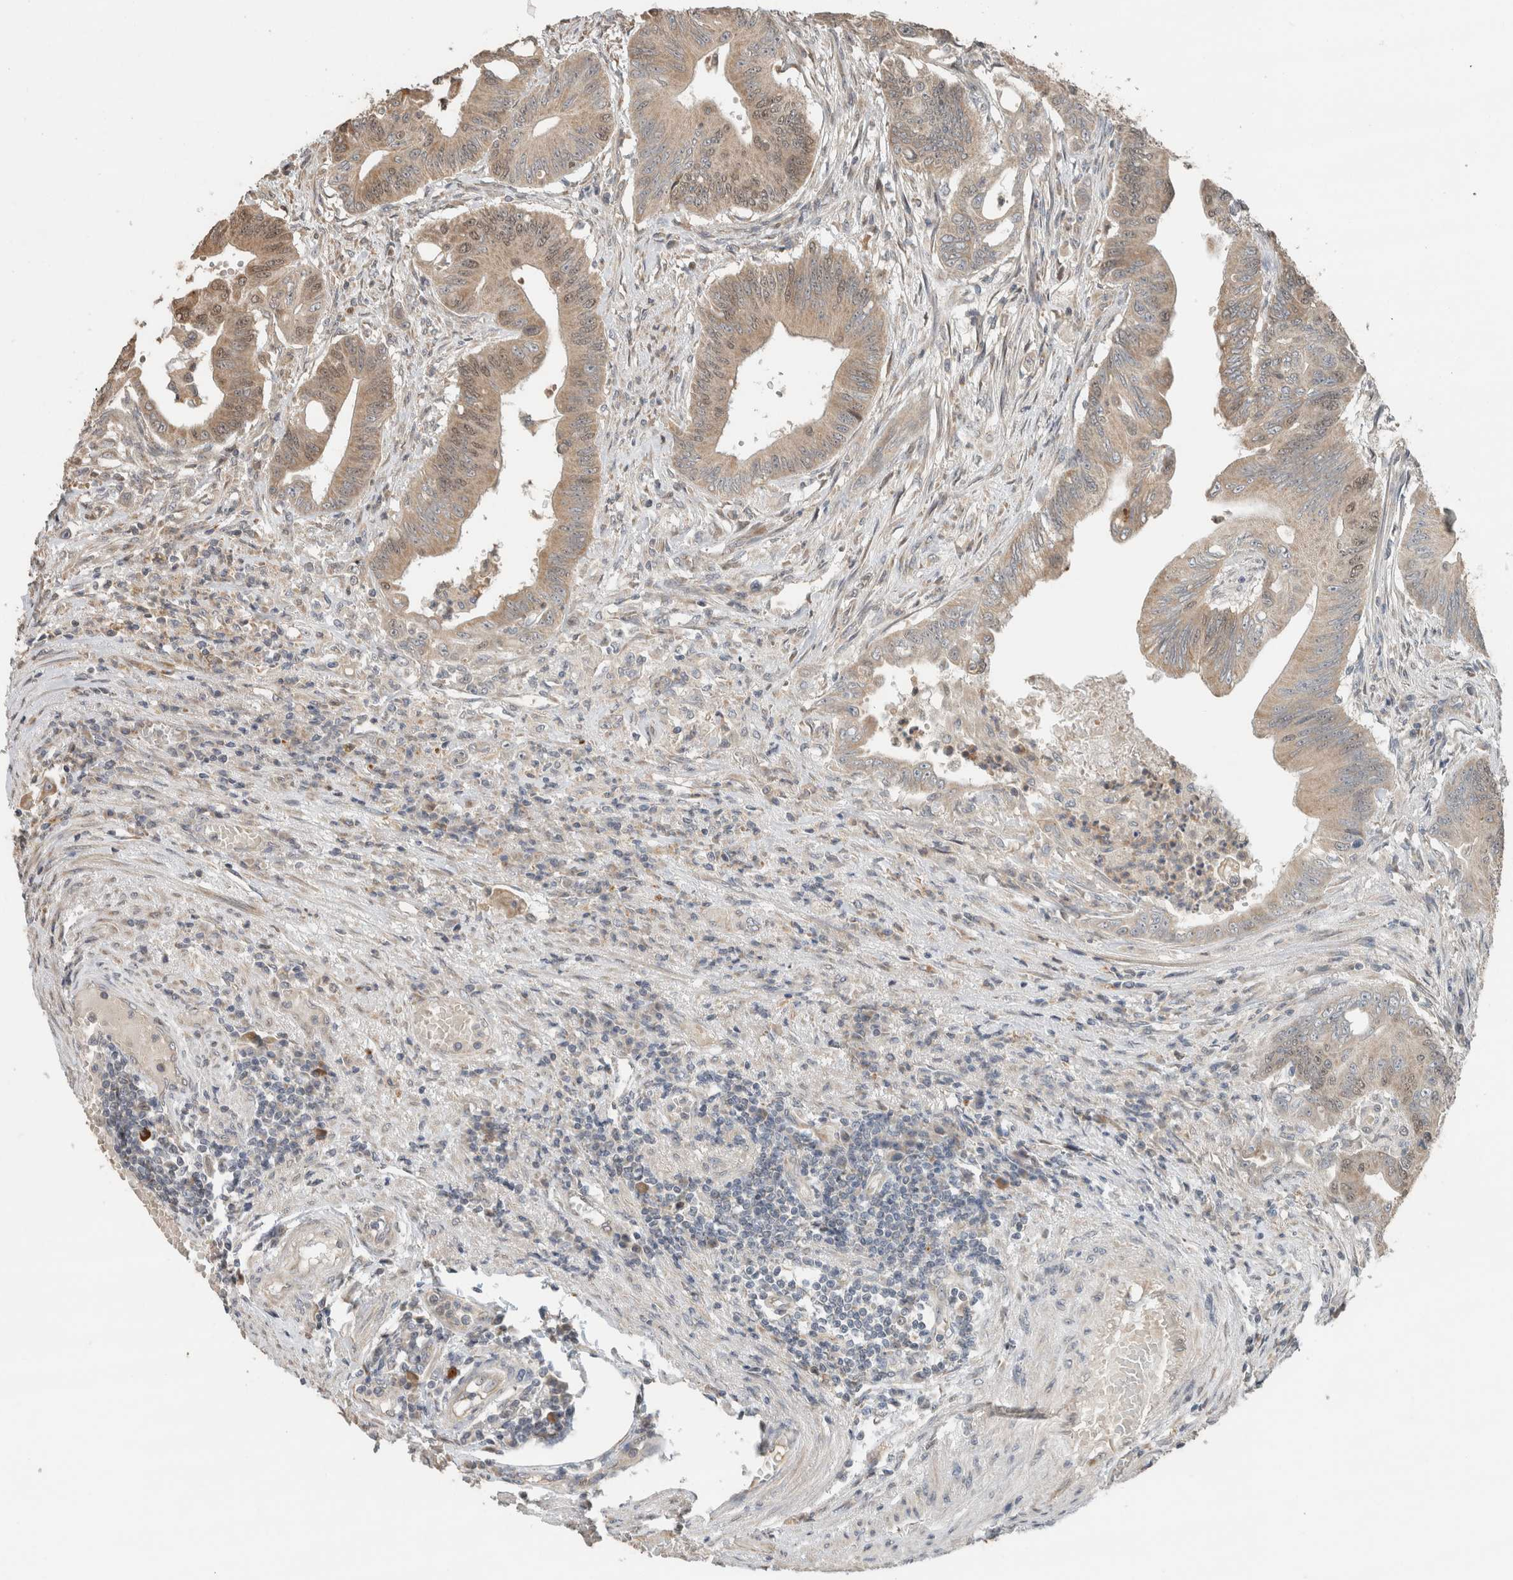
{"staining": {"intensity": "weak", "quantity": "<25%", "location": "cytoplasmic/membranous,nuclear"}, "tissue": "colorectal cancer", "cell_type": "Tumor cells", "image_type": "cancer", "snomed": [{"axis": "morphology", "description": "Adenoma, NOS"}, {"axis": "morphology", "description": "Adenocarcinoma, NOS"}, {"axis": "topography", "description": "Colon"}], "caption": "Colorectal adenoma was stained to show a protein in brown. There is no significant positivity in tumor cells.", "gene": "GINS4", "patient": {"sex": "male", "age": 79}}